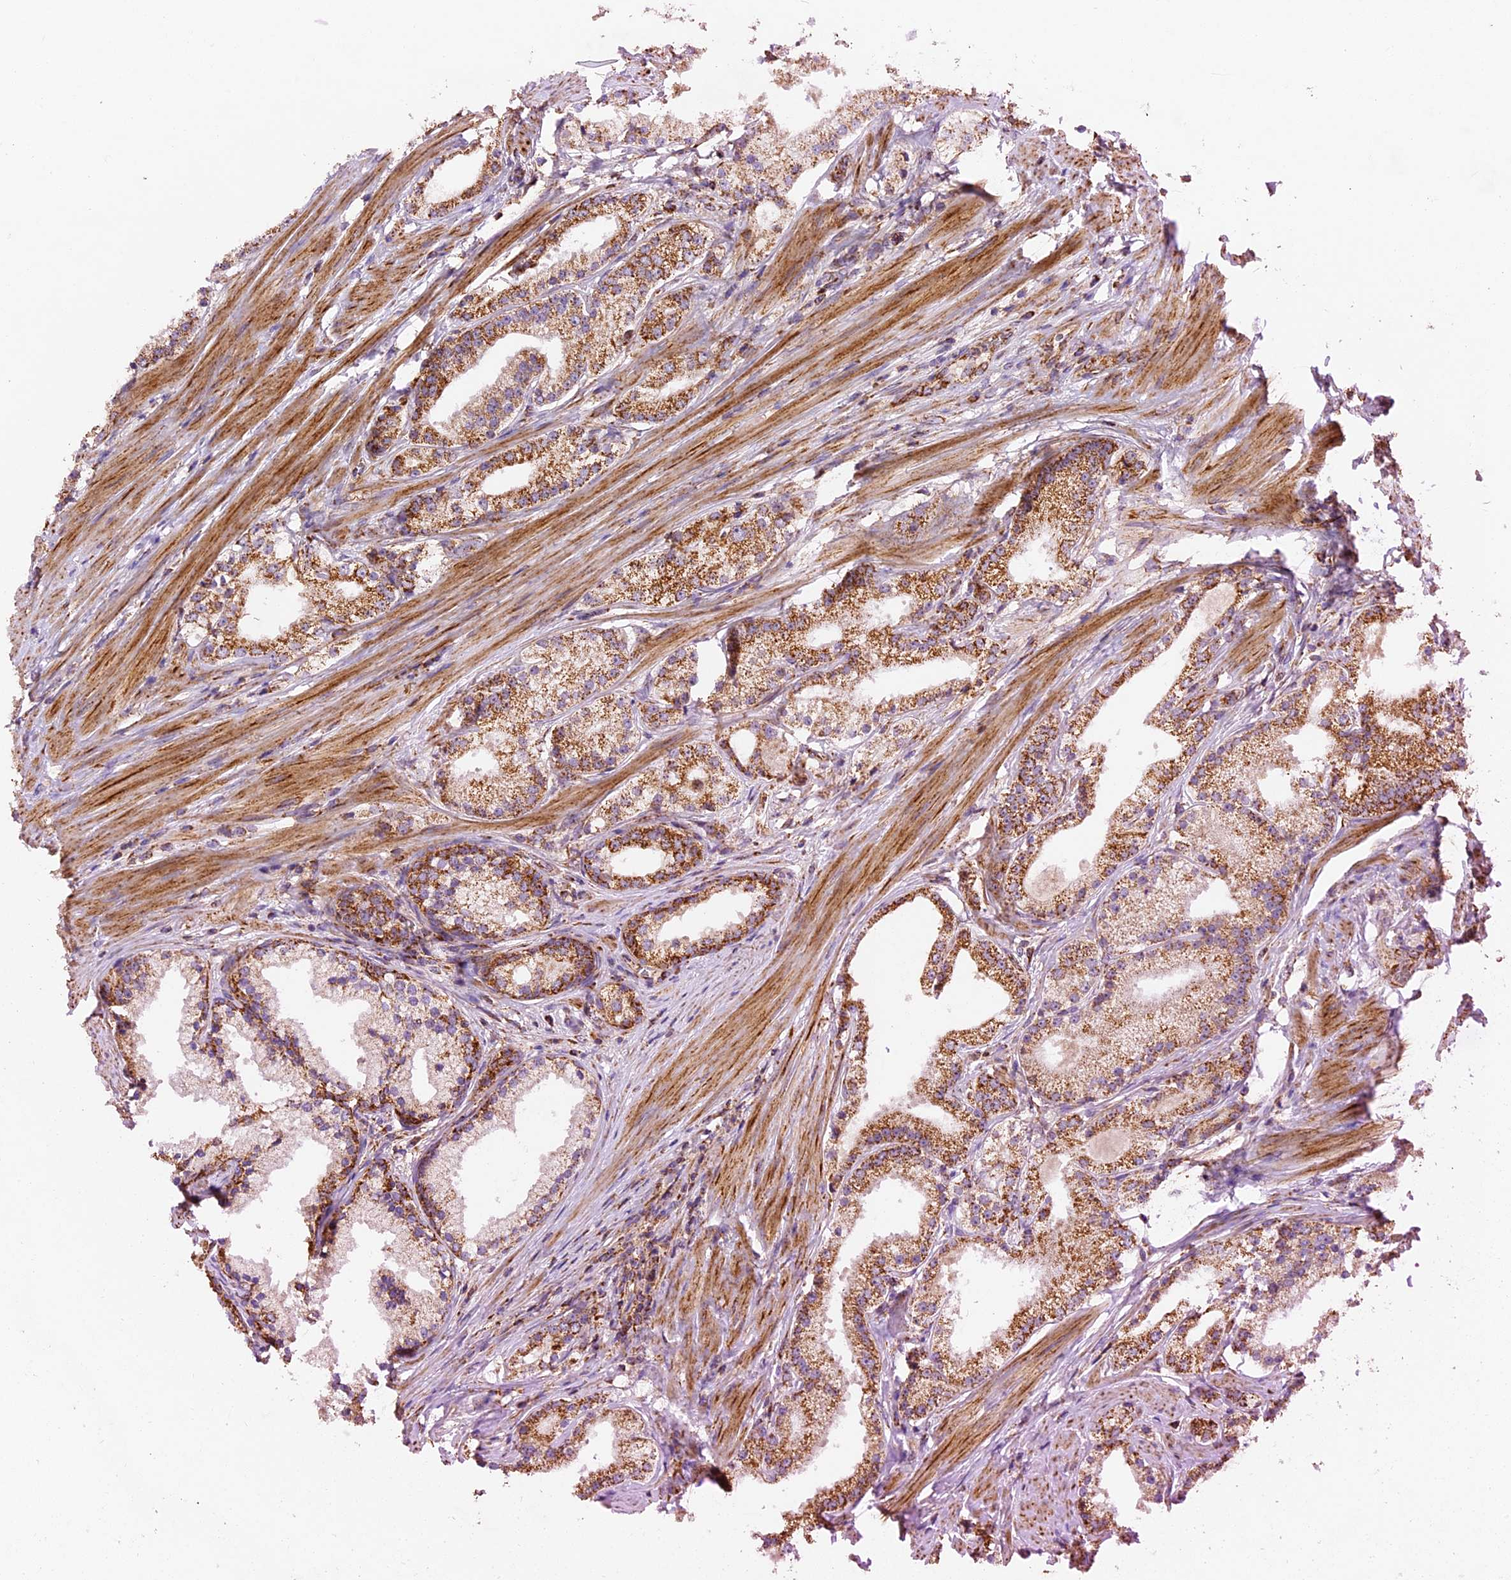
{"staining": {"intensity": "moderate", "quantity": ">75%", "location": "cytoplasmic/membranous"}, "tissue": "prostate cancer", "cell_type": "Tumor cells", "image_type": "cancer", "snomed": [{"axis": "morphology", "description": "Adenocarcinoma, Low grade"}, {"axis": "topography", "description": "Prostate"}], "caption": "High-power microscopy captured an immunohistochemistry (IHC) micrograph of prostate cancer (low-grade adenocarcinoma), revealing moderate cytoplasmic/membranous positivity in approximately >75% of tumor cells.", "gene": "NDUFA8", "patient": {"sex": "male", "age": 57}}